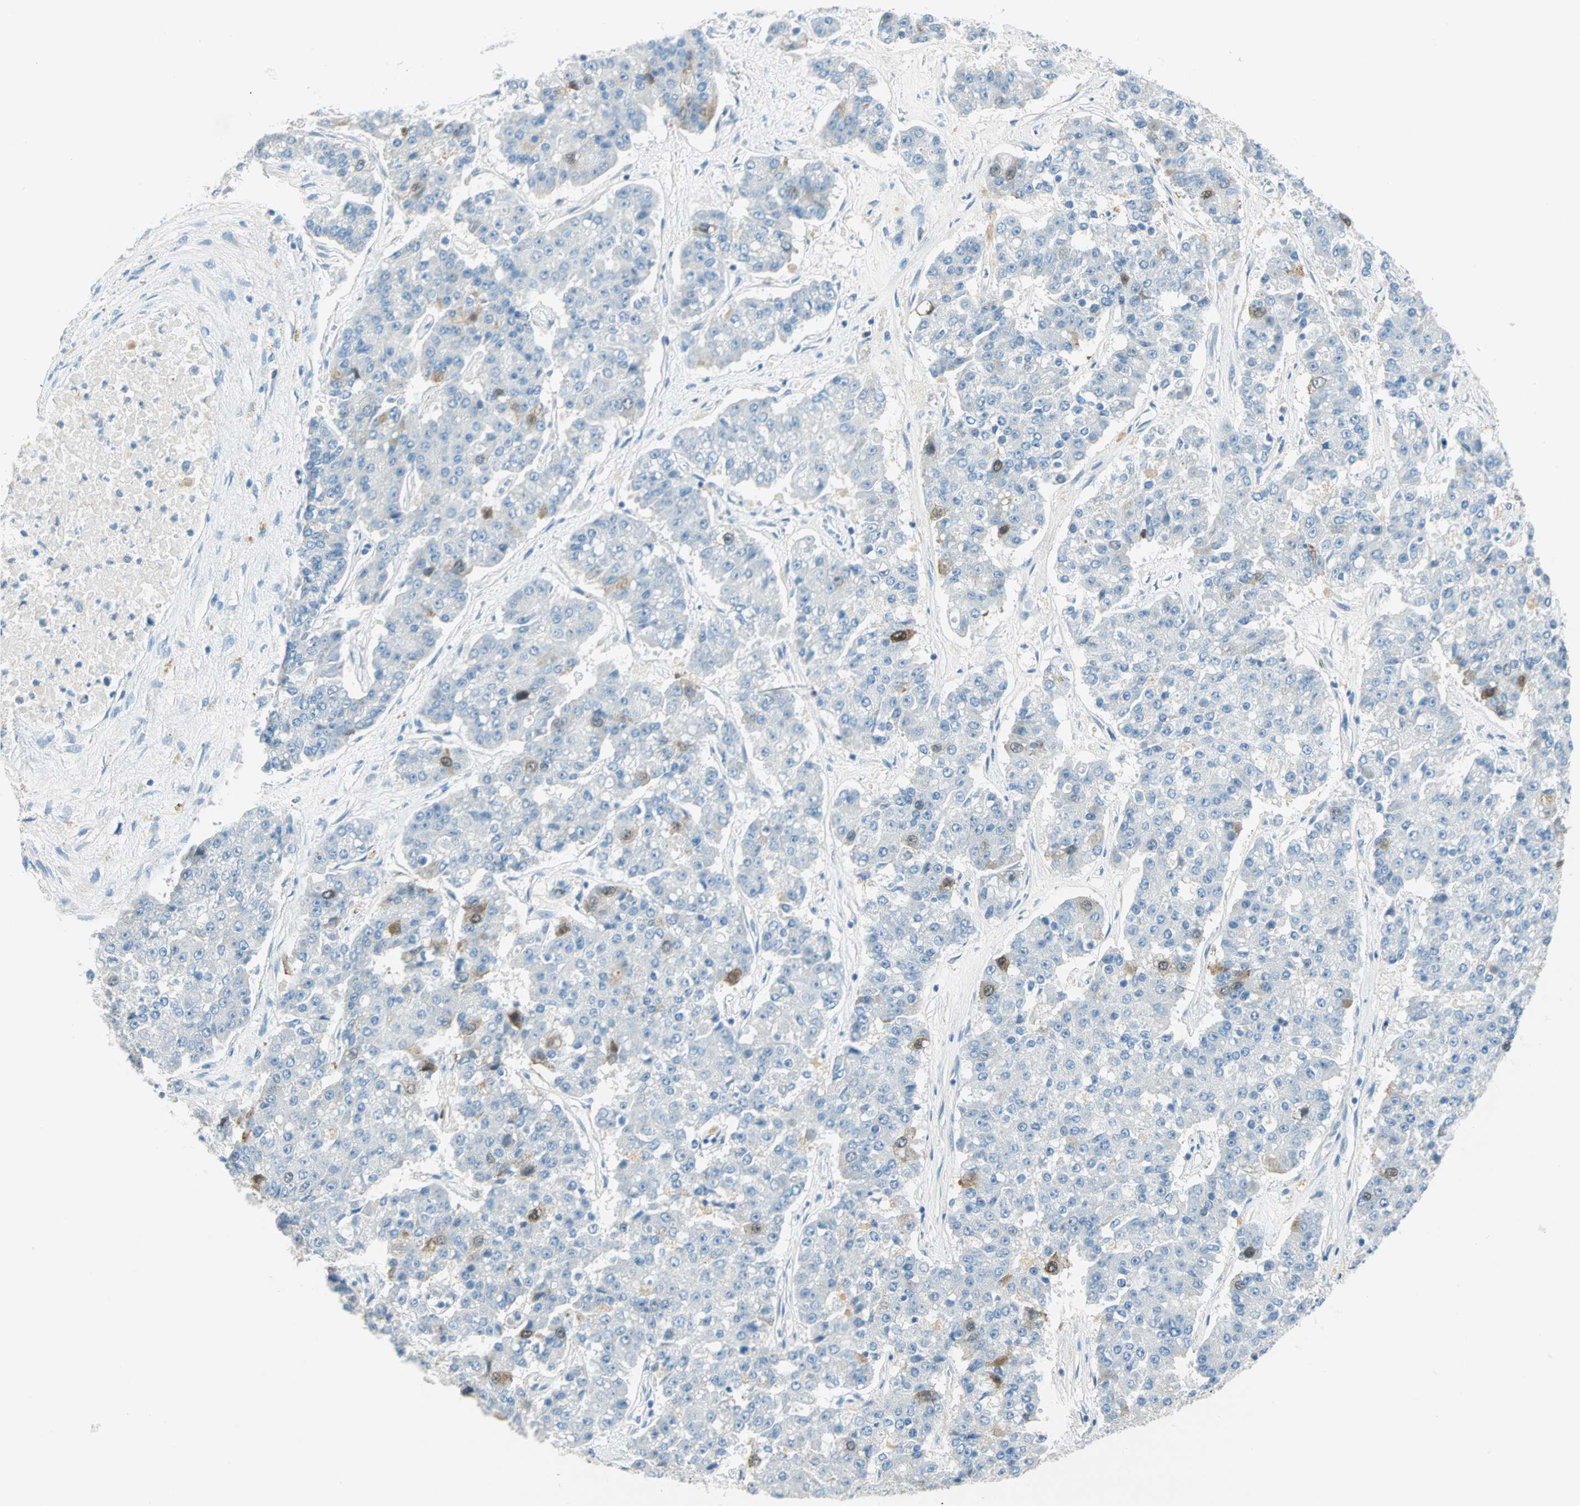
{"staining": {"intensity": "weak", "quantity": "<25%", "location": "cytoplasmic/membranous"}, "tissue": "pancreatic cancer", "cell_type": "Tumor cells", "image_type": "cancer", "snomed": [{"axis": "morphology", "description": "Adenocarcinoma, NOS"}, {"axis": "topography", "description": "Pancreas"}], "caption": "Tumor cells are negative for brown protein staining in pancreatic cancer.", "gene": "PTTG1", "patient": {"sex": "male", "age": 50}}